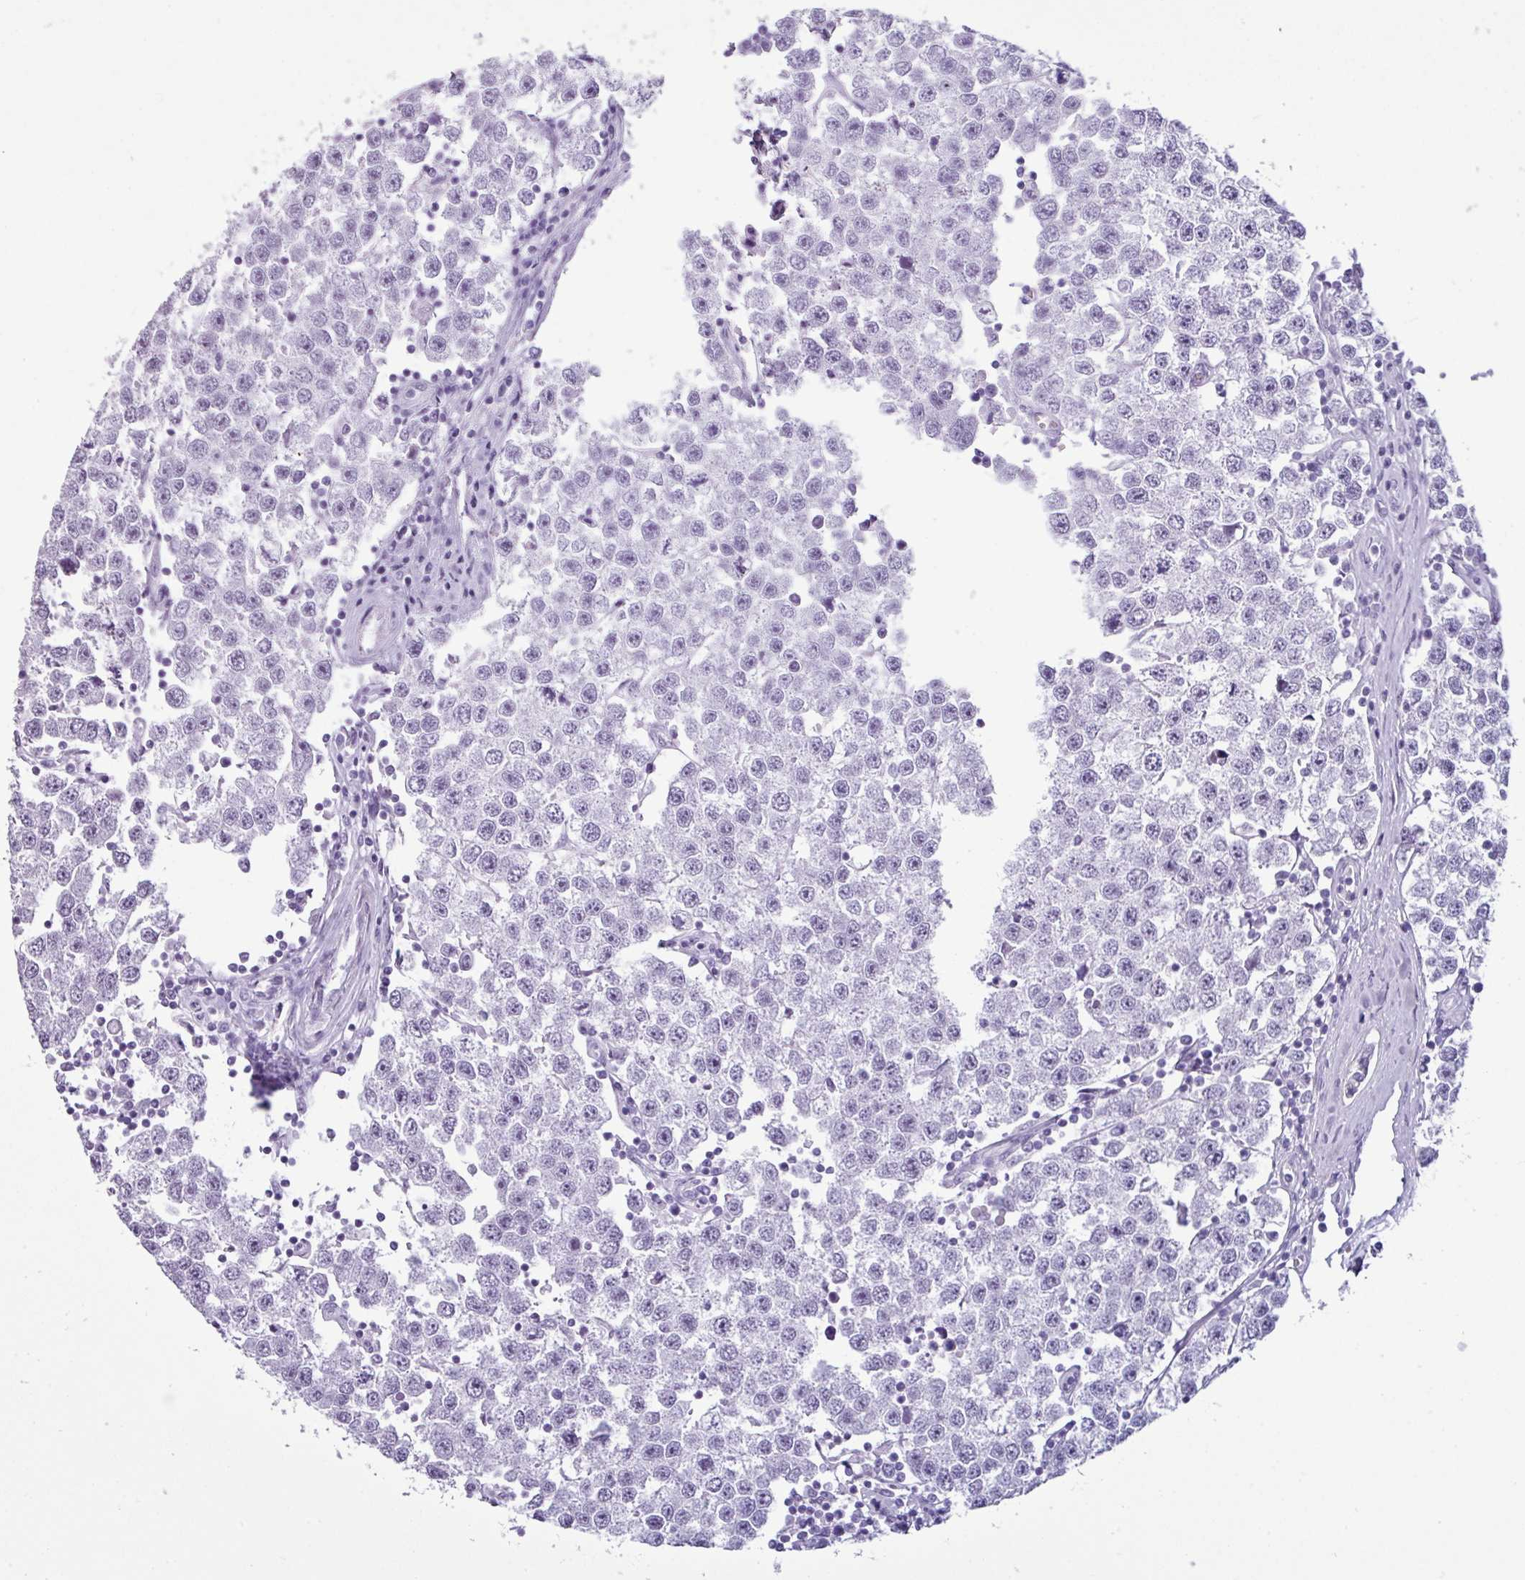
{"staining": {"intensity": "negative", "quantity": "none", "location": "none"}, "tissue": "testis cancer", "cell_type": "Tumor cells", "image_type": "cancer", "snomed": [{"axis": "morphology", "description": "Seminoma, NOS"}, {"axis": "topography", "description": "Testis"}], "caption": "A micrograph of testis seminoma stained for a protein shows no brown staining in tumor cells.", "gene": "SCT", "patient": {"sex": "male", "age": 34}}